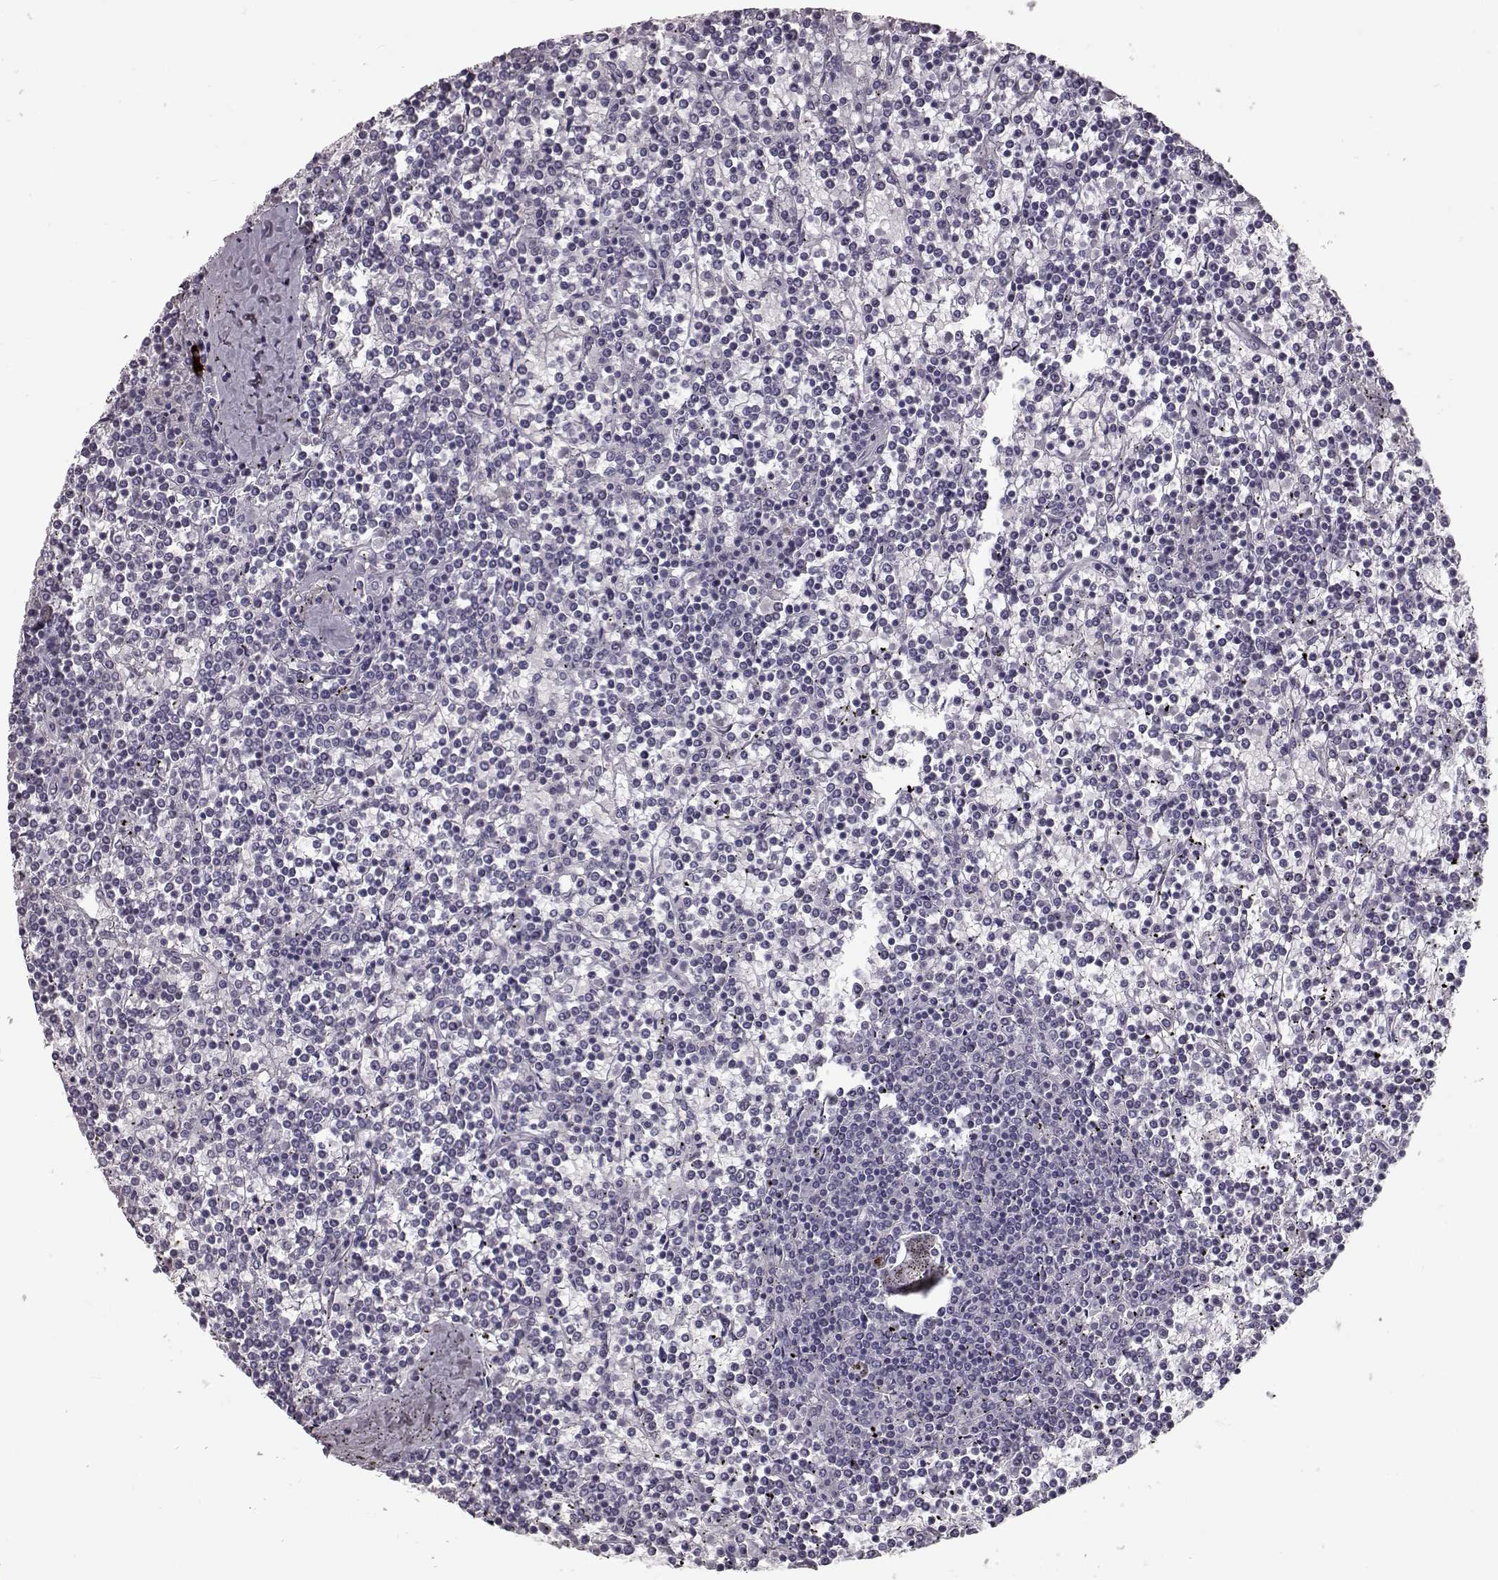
{"staining": {"intensity": "negative", "quantity": "none", "location": "none"}, "tissue": "lymphoma", "cell_type": "Tumor cells", "image_type": "cancer", "snomed": [{"axis": "morphology", "description": "Malignant lymphoma, non-Hodgkin's type, Low grade"}, {"axis": "topography", "description": "Spleen"}], "caption": "This is an IHC photomicrograph of malignant lymphoma, non-Hodgkin's type (low-grade). There is no staining in tumor cells.", "gene": "CCL19", "patient": {"sex": "female", "age": 19}}